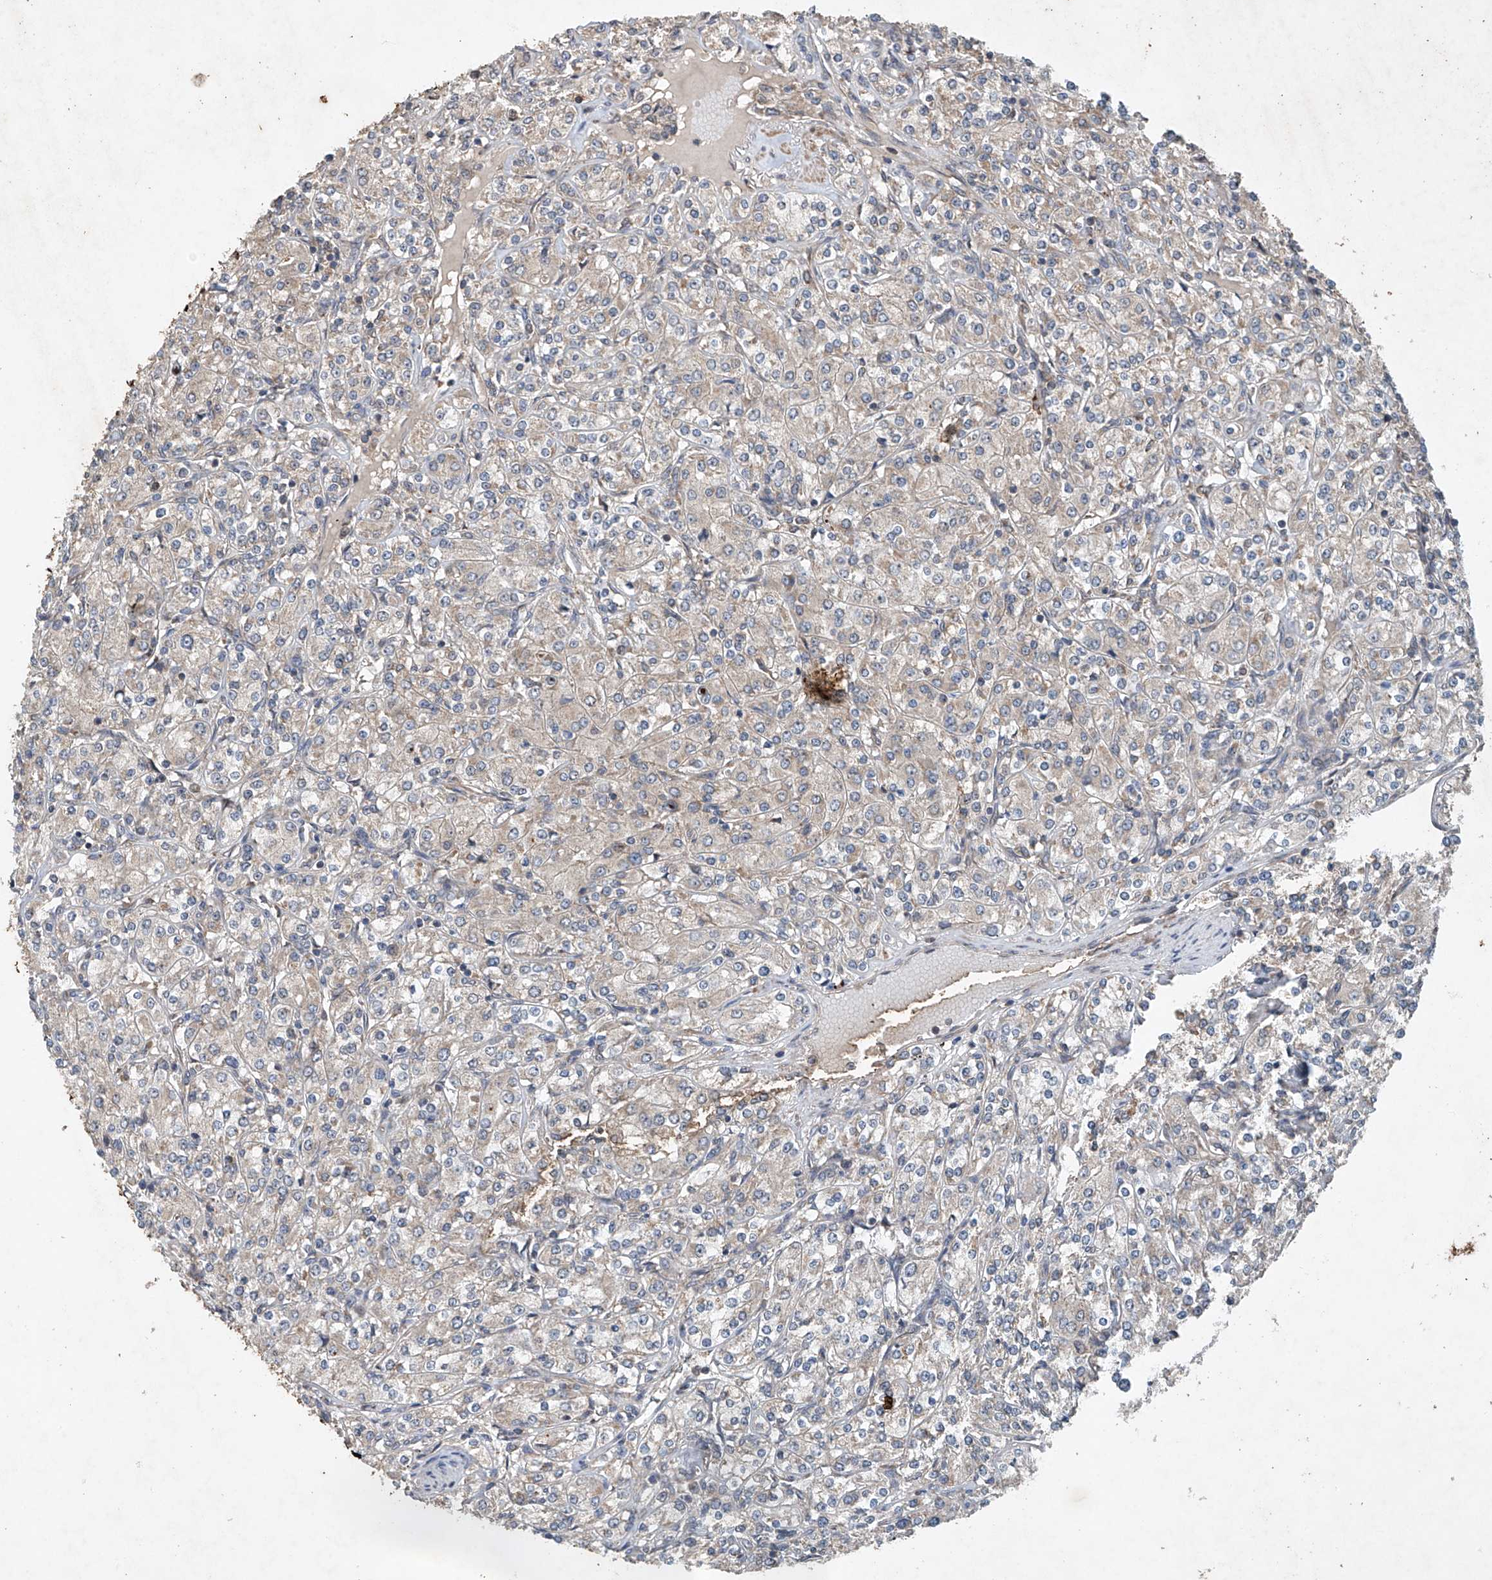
{"staining": {"intensity": "negative", "quantity": "none", "location": "none"}, "tissue": "renal cancer", "cell_type": "Tumor cells", "image_type": "cancer", "snomed": [{"axis": "morphology", "description": "Adenocarcinoma, NOS"}, {"axis": "topography", "description": "Kidney"}], "caption": "A high-resolution photomicrograph shows immunohistochemistry (IHC) staining of adenocarcinoma (renal), which displays no significant staining in tumor cells.", "gene": "CEP85L", "patient": {"sex": "male", "age": 77}}